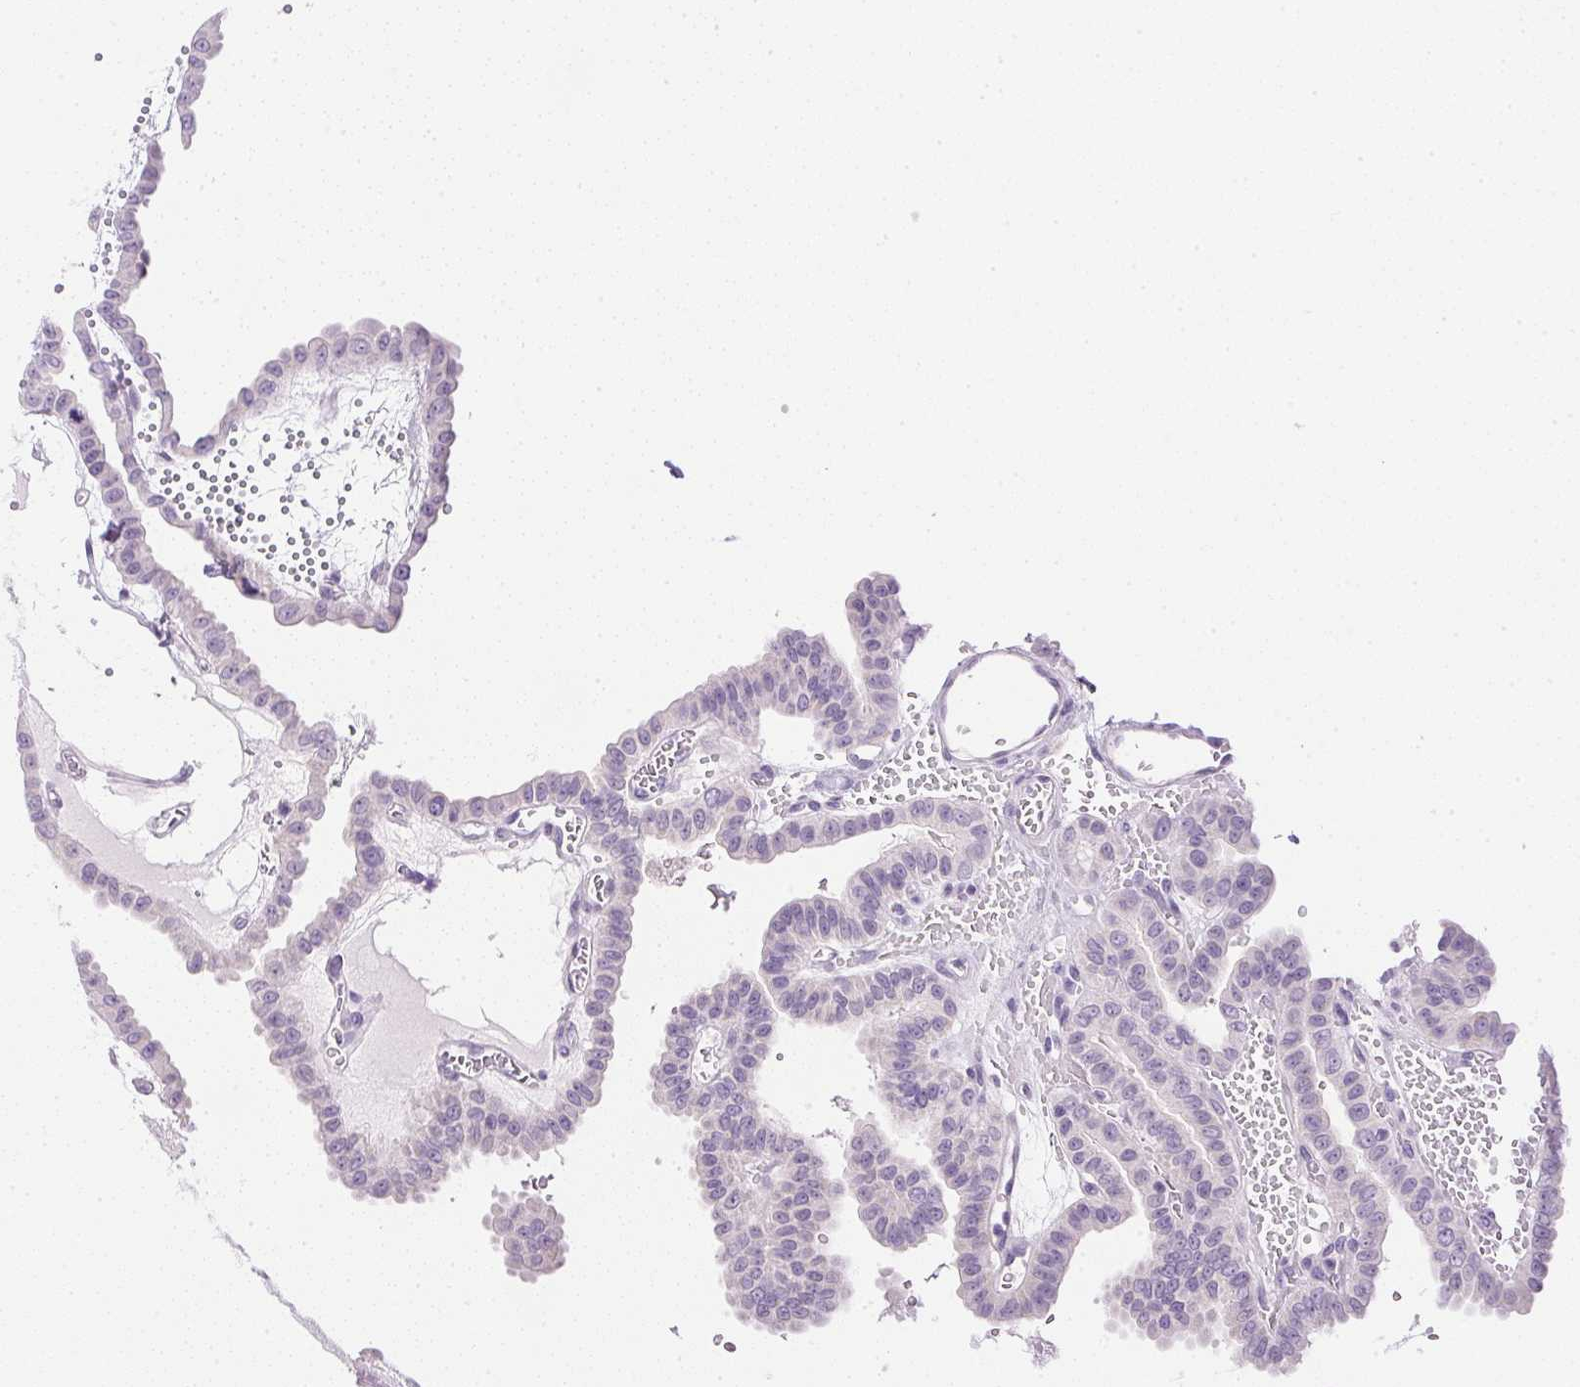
{"staining": {"intensity": "negative", "quantity": "none", "location": "none"}, "tissue": "thyroid cancer", "cell_type": "Tumor cells", "image_type": "cancer", "snomed": [{"axis": "morphology", "description": "Papillary adenocarcinoma, NOS"}, {"axis": "topography", "description": "Thyroid gland"}], "caption": "This histopathology image is of papillary adenocarcinoma (thyroid) stained with immunohistochemistry (IHC) to label a protein in brown with the nuclei are counter-stained blue. There is no expression in tumor cells.", "gene": "CTRL", "patient": {"sex": "male", "age": 87}}